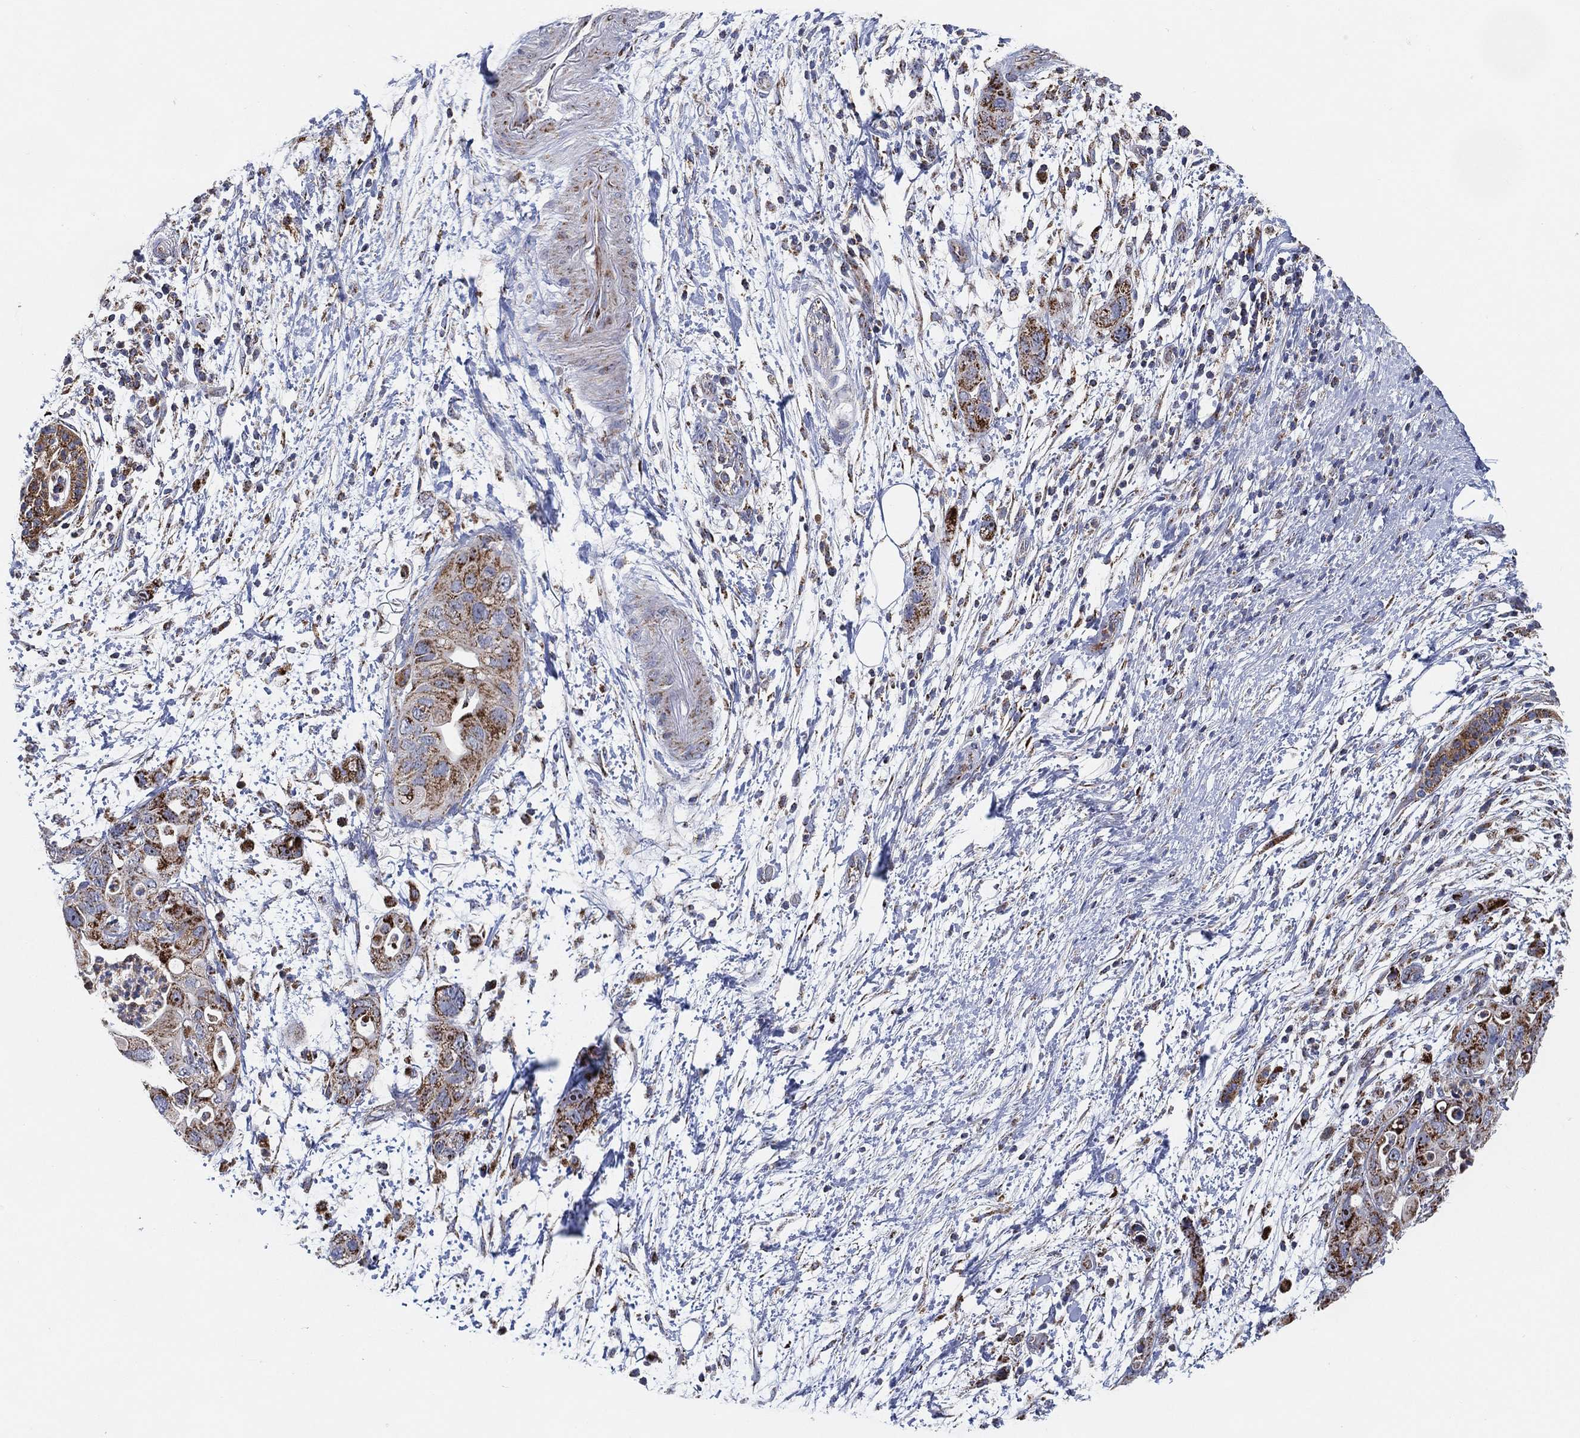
{"staining": {"intensity": "moderate", "quantity": "25%-75%", "location": "cytoplasmic/membranous"}, "tissue": "pancreatic cancer", "cell_type": "Tumor cells", "image_type": "cancer", "snomed": [{"axis": "morphology", "description": "Adenocarcinoma, NOS"}, {"axis": "topography", "description": "Pancreas"}], "caption": "Tumor cells demonstrate medium levels of moderate cytoplasmic/membranous staining in approximately 25%-75% of cells in human pancreatic adenocarcinoma. The staining was performed using DAB to visualize the protein expression in brown, while the nuclei were stained in blue with hematoxylin (Magnification: 20x).", "gene": "GCAT", "patient": {"sex": "female", "age": 72}}